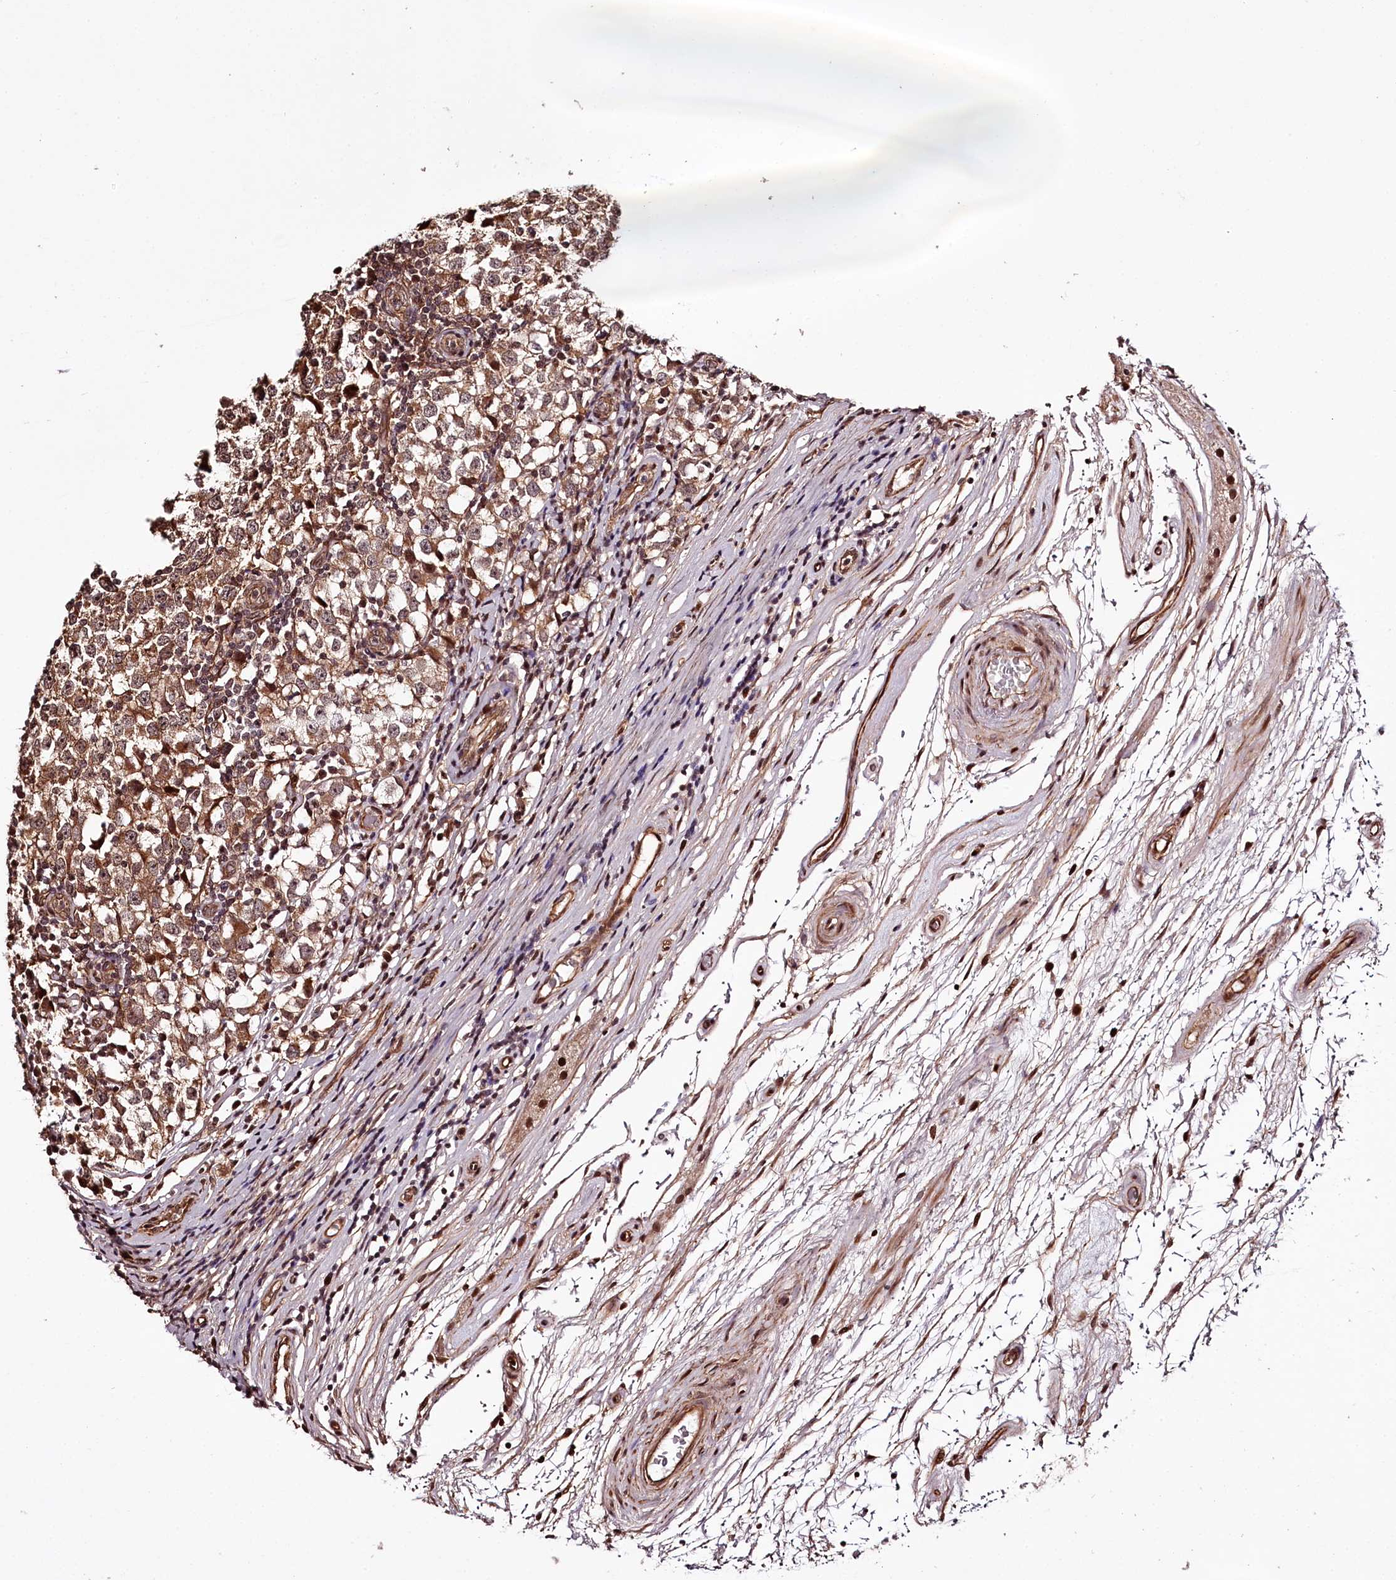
{"staining": {"intensity": "moderate", "quantity": ">75%", "location": "cytoplasmic/membranous"}, "tissue": "testis cancer", "cell_type": "Tumor cells", "image_type": "cancer", "snomed": [{"axis": "morphology", "description": "Seminoma, NOS"}, {"axis": "topography", "description": "Testis"}], "caption": "The histopathology image exhibits staining of seminoma (testis), revealing moderate cytoplasmic/membranous protein staining (brown color) within tumor cells.", "gene": "TTC33", "patient": {"sex": "male", "age": 65}}